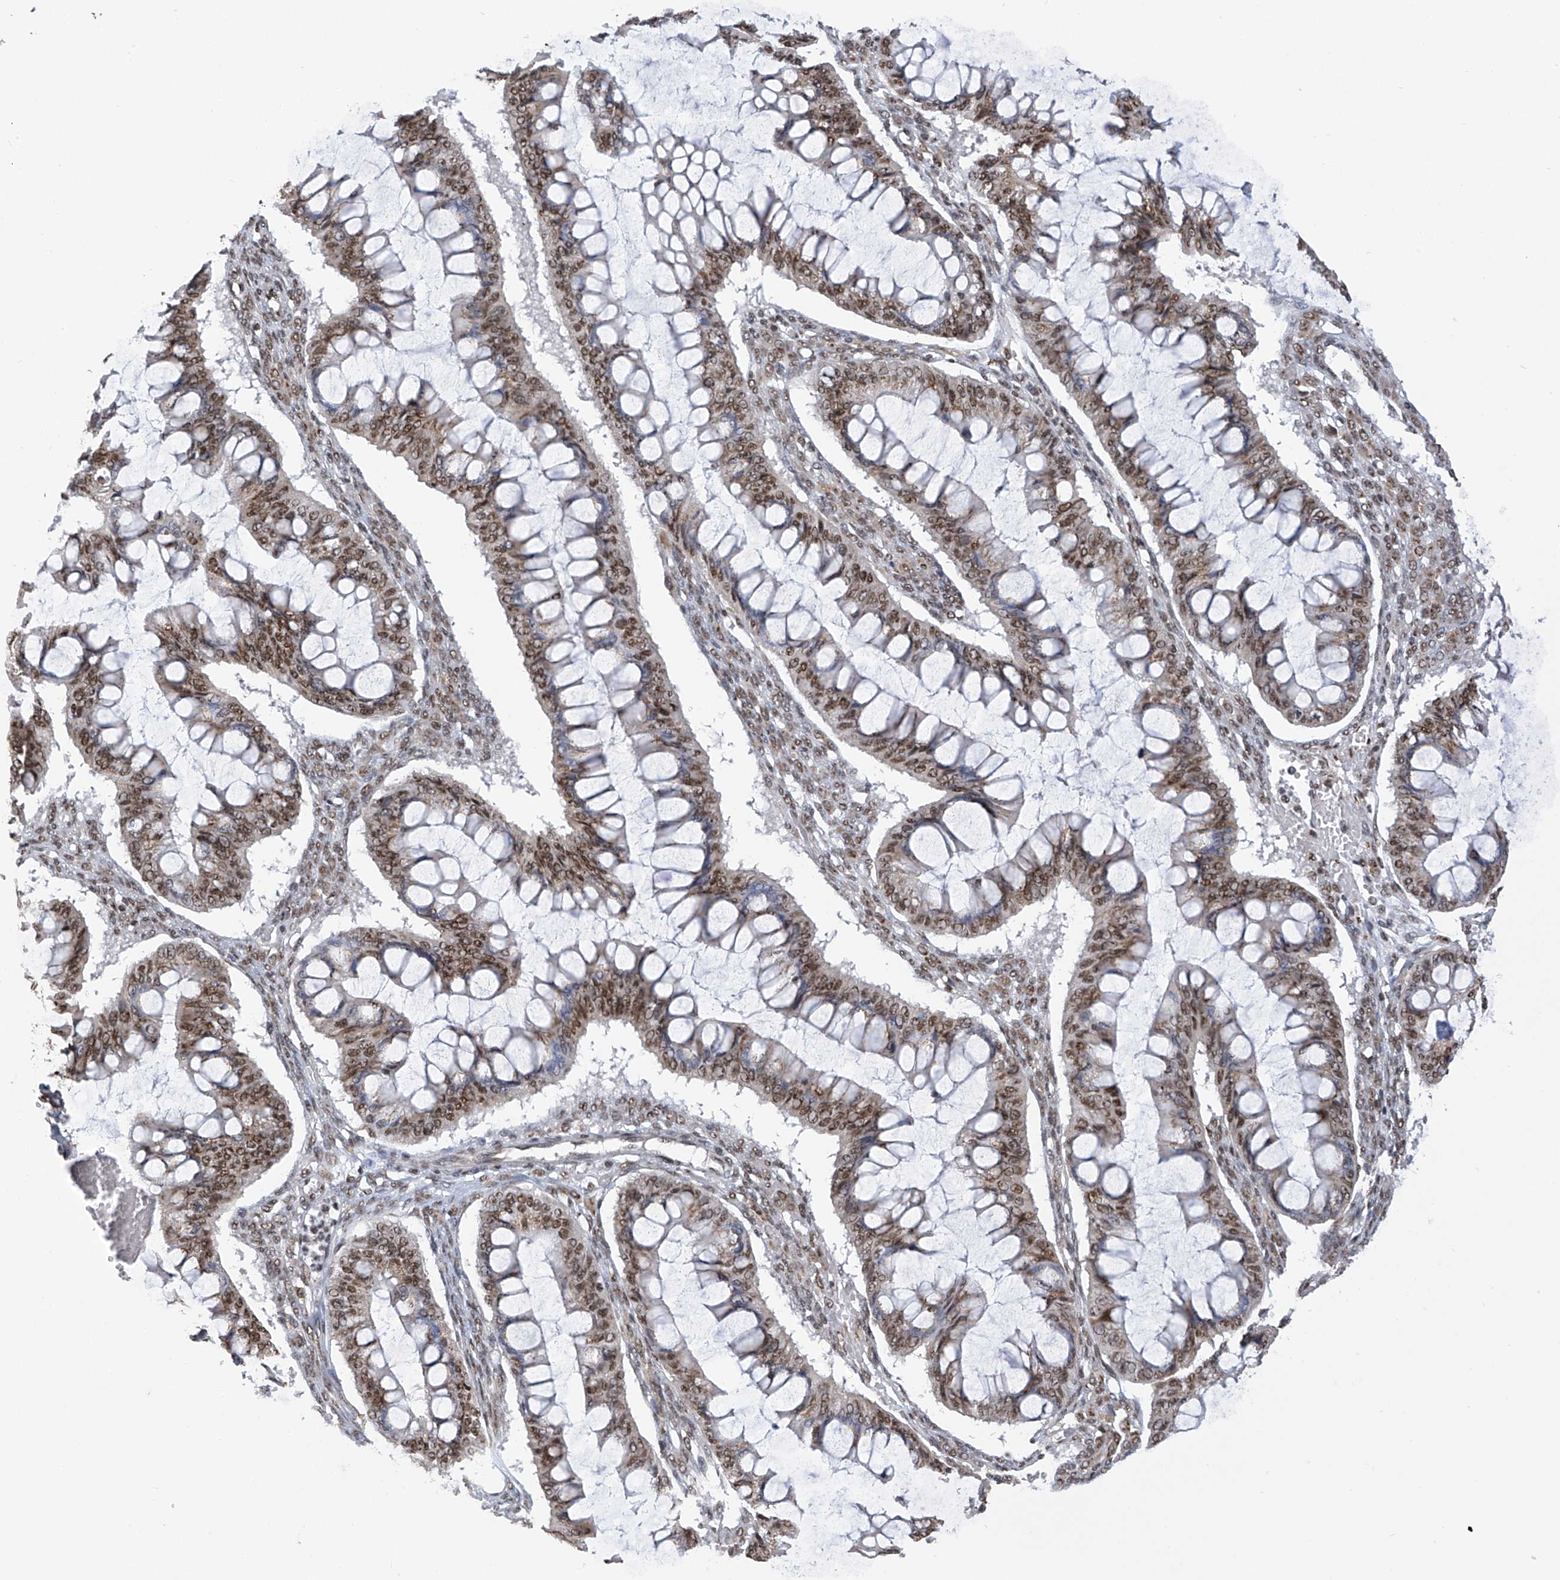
{"staining": {"intensity": "moderate", "quantity": ">75%", "location": "nuclear"}, "tissue": "ovarian cancer", "cell_type": "Tumor cells", "image_type": "cancer", "snomed": [{"axis": "morphology", "description": "Cystadenocarcinoma, mucinous, NOS"}, {"axis": "topography", "description": "Ovary"}], "caption": "Protein analysis of ovarian mucinous cystadenocarcinoma tissue demonstrates moderate nuclear expression in approximately >75% of tumor cells. The staining was performed using DAB (3,3'-diaminobenzidine), with brown indicating positive protein expression. Nuclei are stained blue with hematoxylin.", "gene": "APLF", "patient": {"sex": "female", "age": 73}}